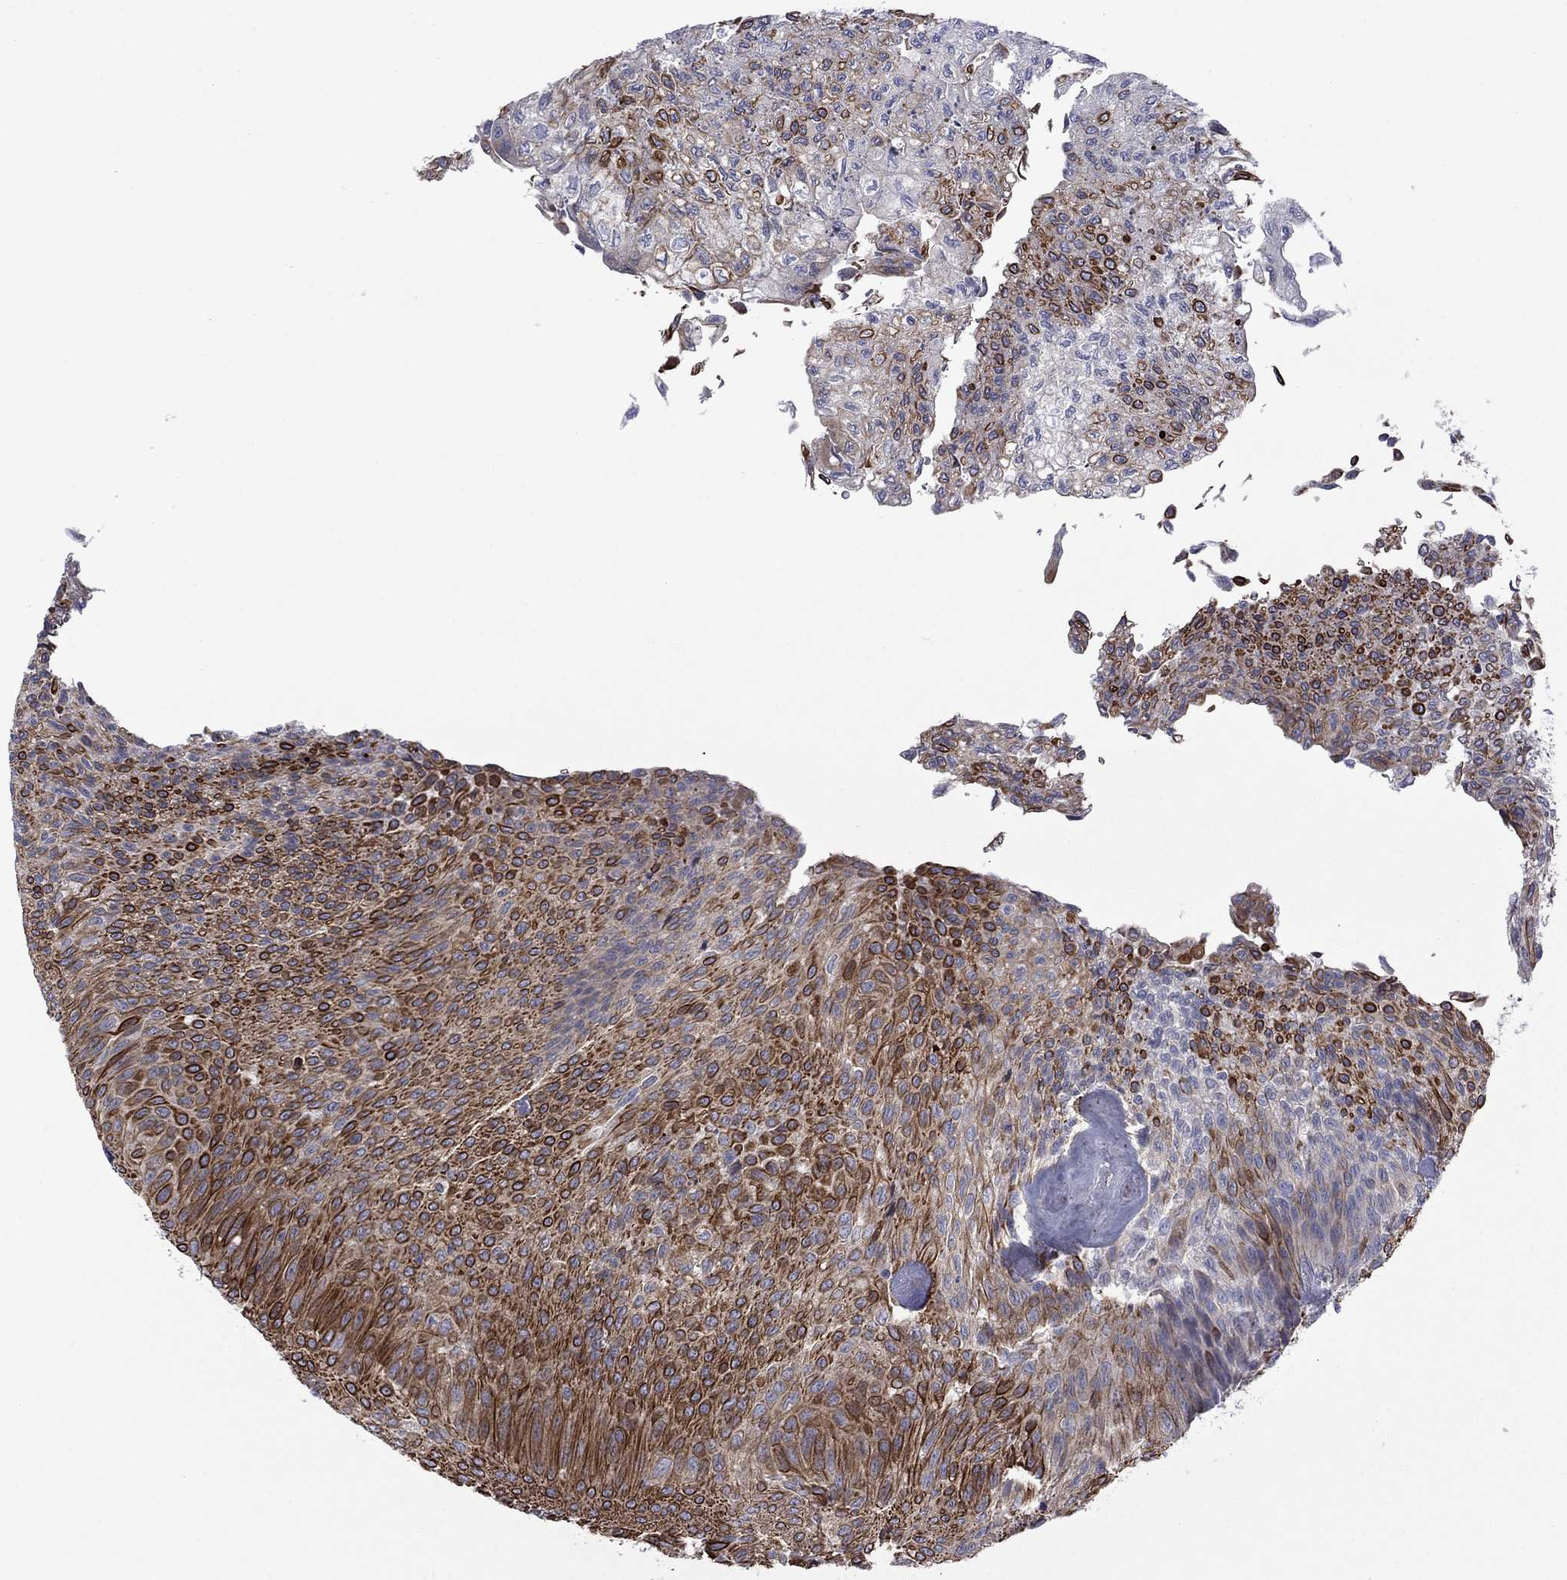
{"staining": {"intensity": "strong", "quantity": "25%-75%", "location": "cytoplasmic/membranous,nuclear"}, "tissue": "urothelial cancer", "cell_type": "Tumor cells", "image_type": "cancer", "snomed": [{"axis": "morphology", "description": "Urothelial carcinoma, Low grade"}, {"axis": "topography", "description": "Ureter, NOS"}, {"axis": "topography", "description": "Urinary bladder"}], "caption": "Strong cytoplasmic/membranous and nuclear staining for a protein is appreciated in about 25%-75% of tumor cells of urothelial cancer using immunohistochemistry (IHC).", "gene": "TMPRSS11A", "patient": {"sex": "male", "age": 78}}